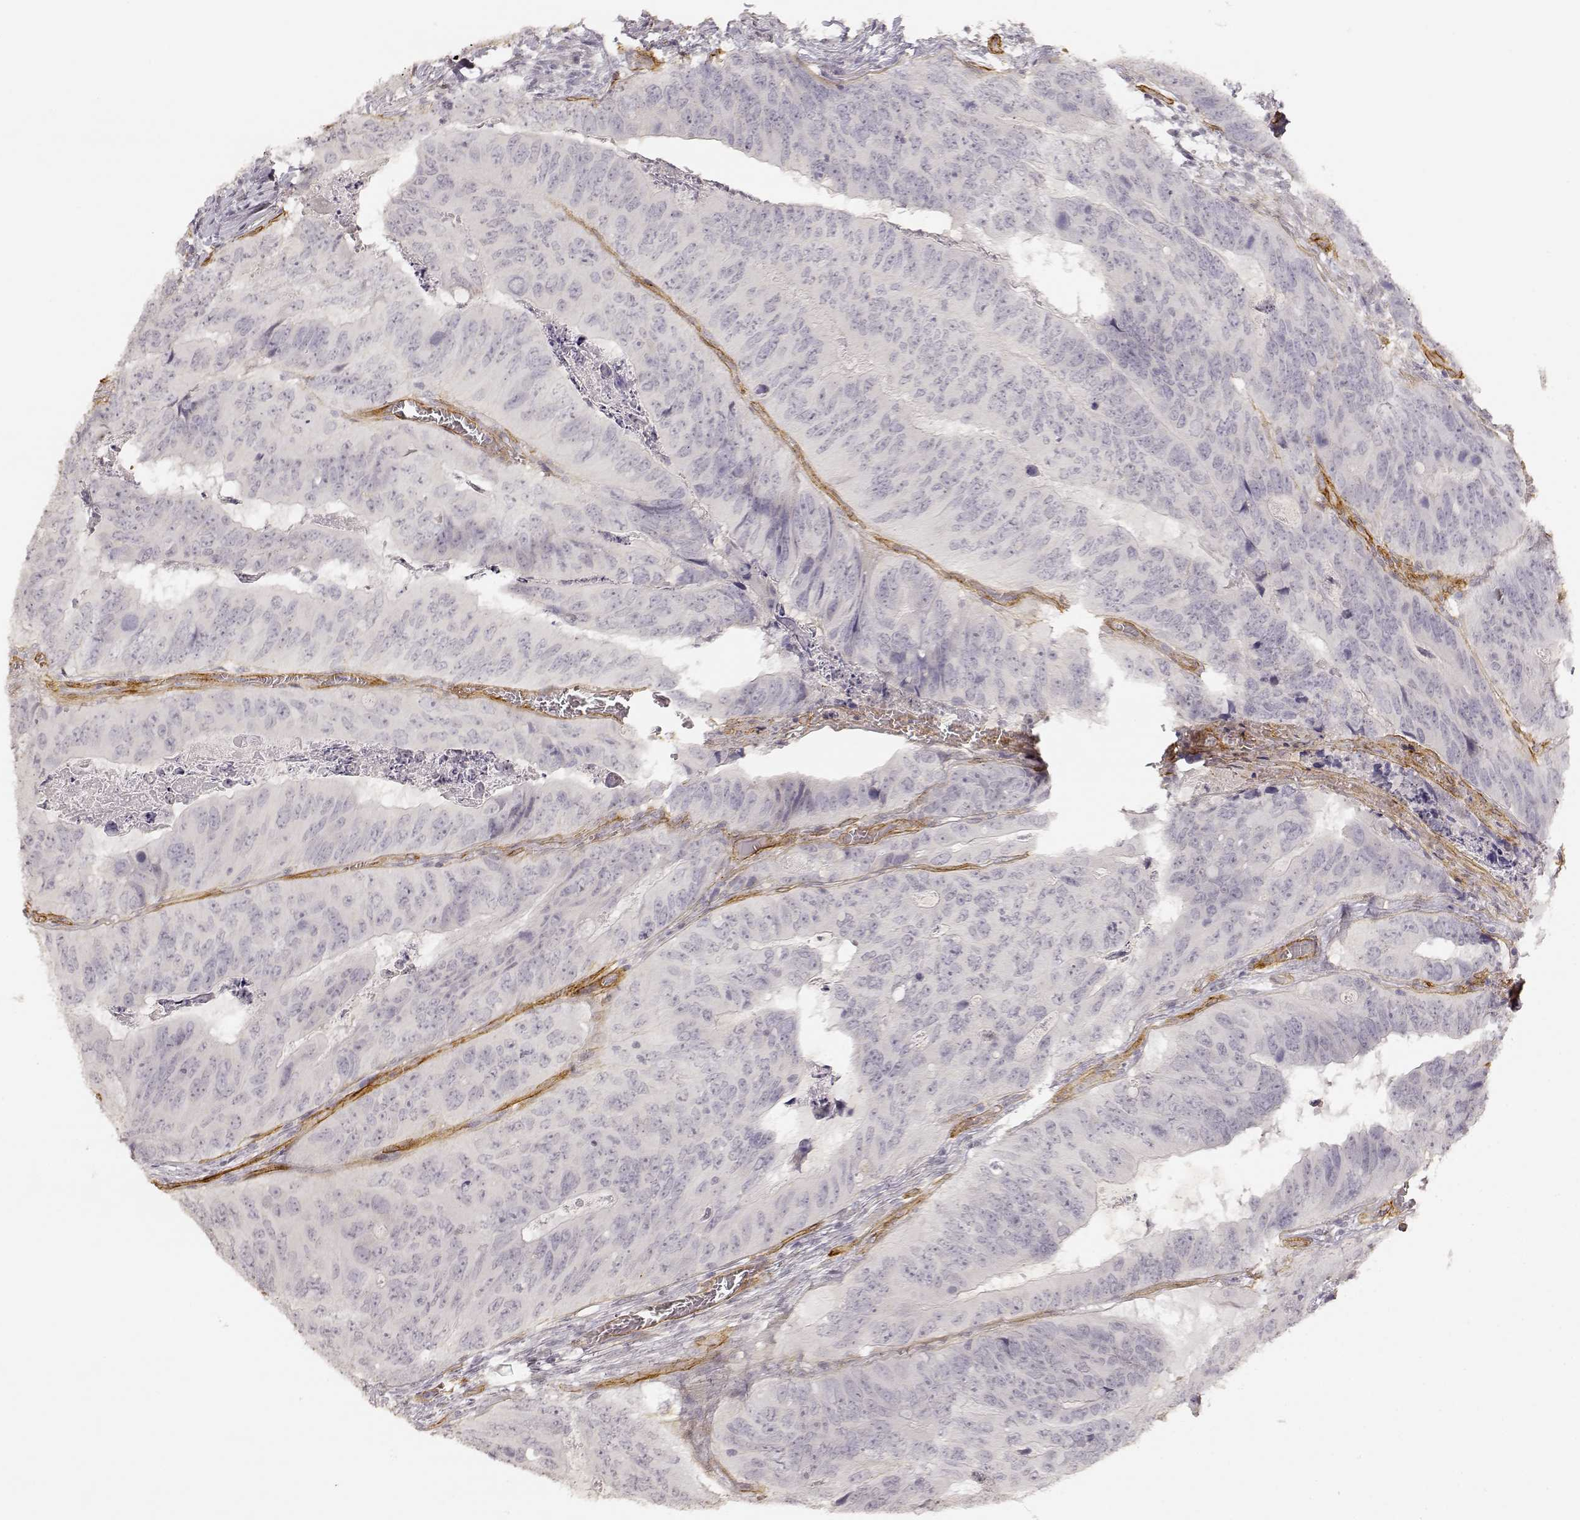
{"staining": {"intensity": "negative", "quantity": "none", "location": "none"}, "tissue": "colorectal cancer", "cell_type": "Tumor cells", "image_type": "cancer", "snomed": [{"axis": "morphology", "description": "Adenocarcinoma, NOS"}, {"axis": "topography", "description": "Colon"}], "caption": "Immunohistochemistry (IHC) micrograph of adenocarcinoma (colorectal) stained for a protein (brown), which exhibits no staining in tumor cells. Brightfield microscopy of immunohistochemistry stained with DAB (brown) and hematoxylin (blue), captured at high magnification.", "gene": "LAMA4", "patient": {"sex": "male", "age": 79}}